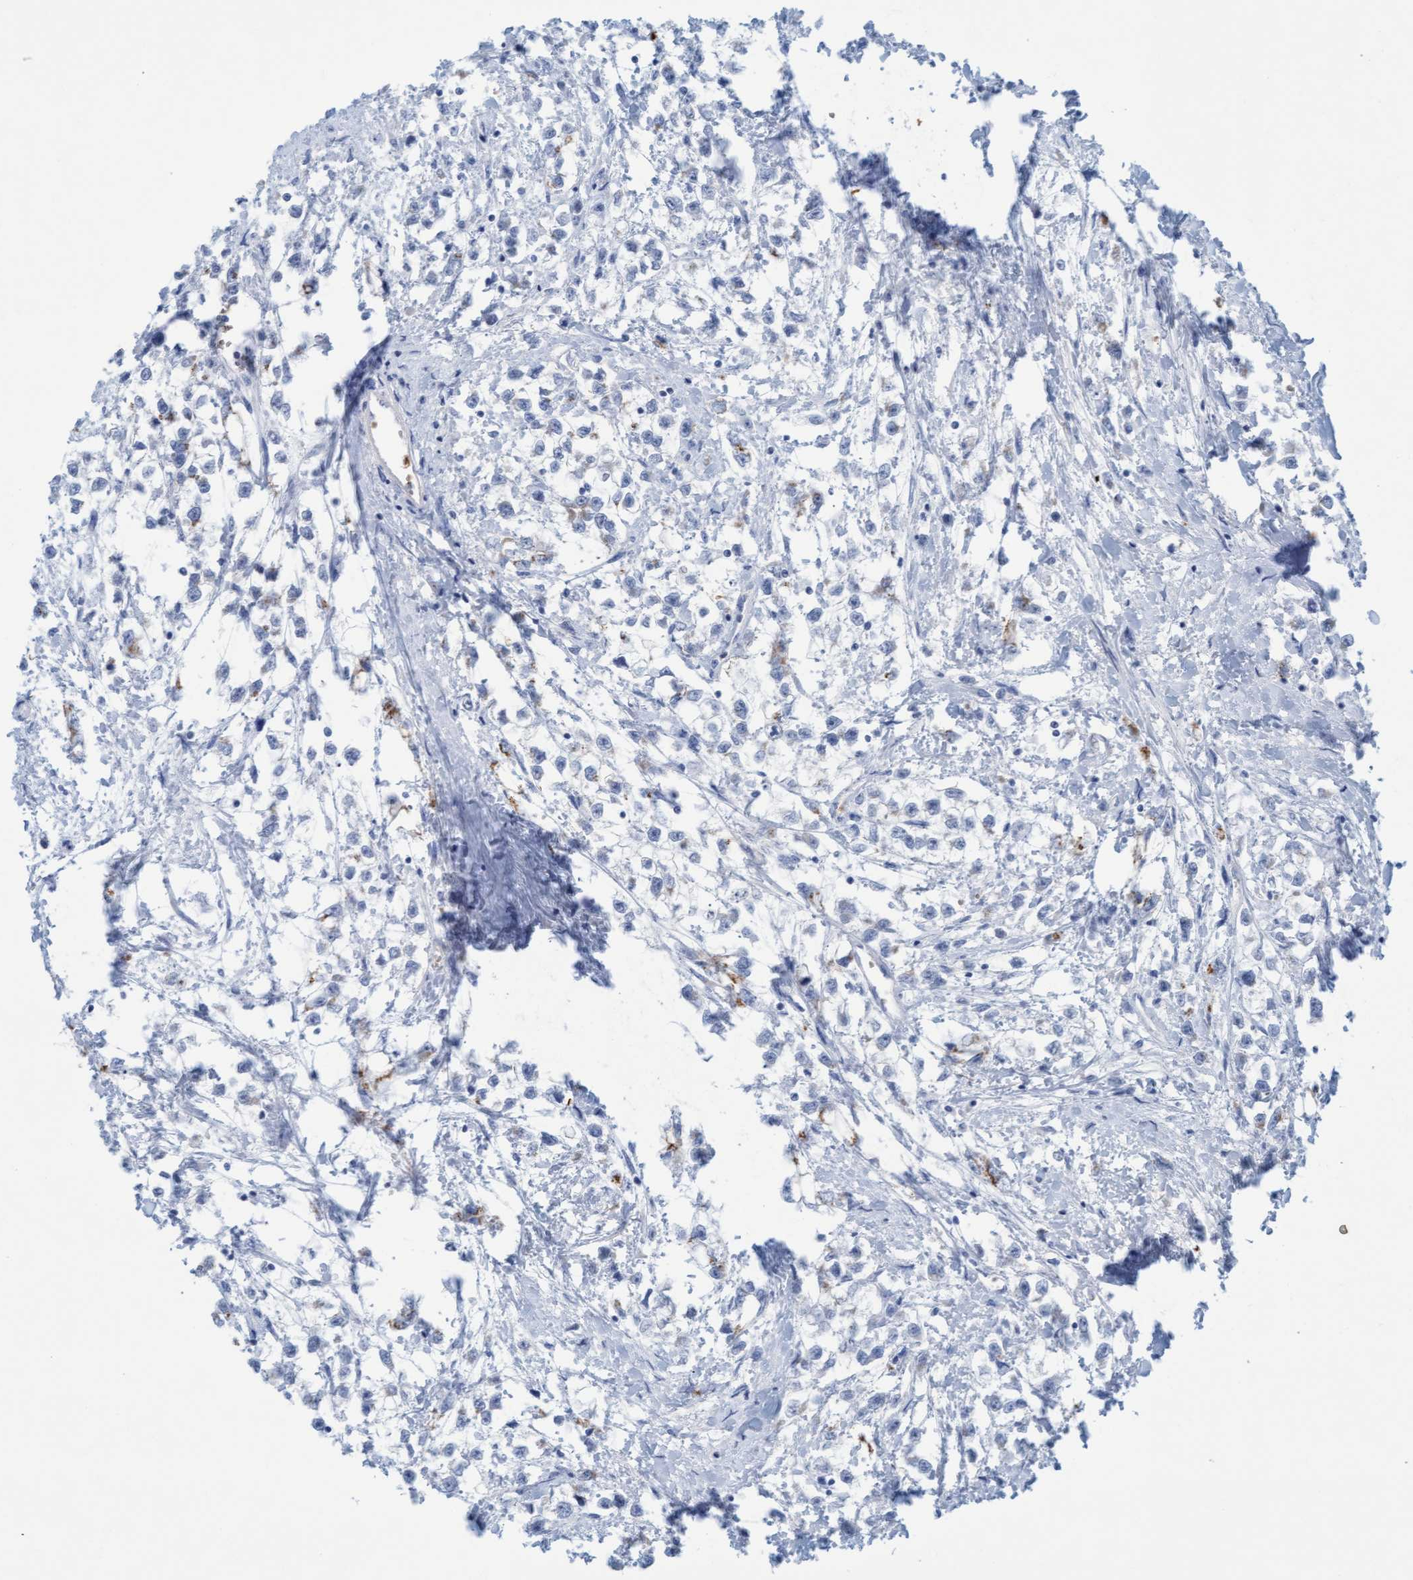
{"staining": {"intensity": "weak", "quantity": "<25%", "location": "cytoplasmic/membranous"}, "tissue": "testis cancer", "cell_type": "Tumor cells", "image_type": "cancer", "snomed": [{"axis": "morphology", "description": "Seminoma, NOS"}, {"axis": "morphology", "description": "Carcinoma, Embryonal, NOS"}, {"axis": "topography", "description": "Testis"}], "caption": "Human testis cancer stained for a protein using IHC exhibits no positivity in tumor cells.", "gene": "P2RX5", "patient": {"sex": "male", "age": 51}}